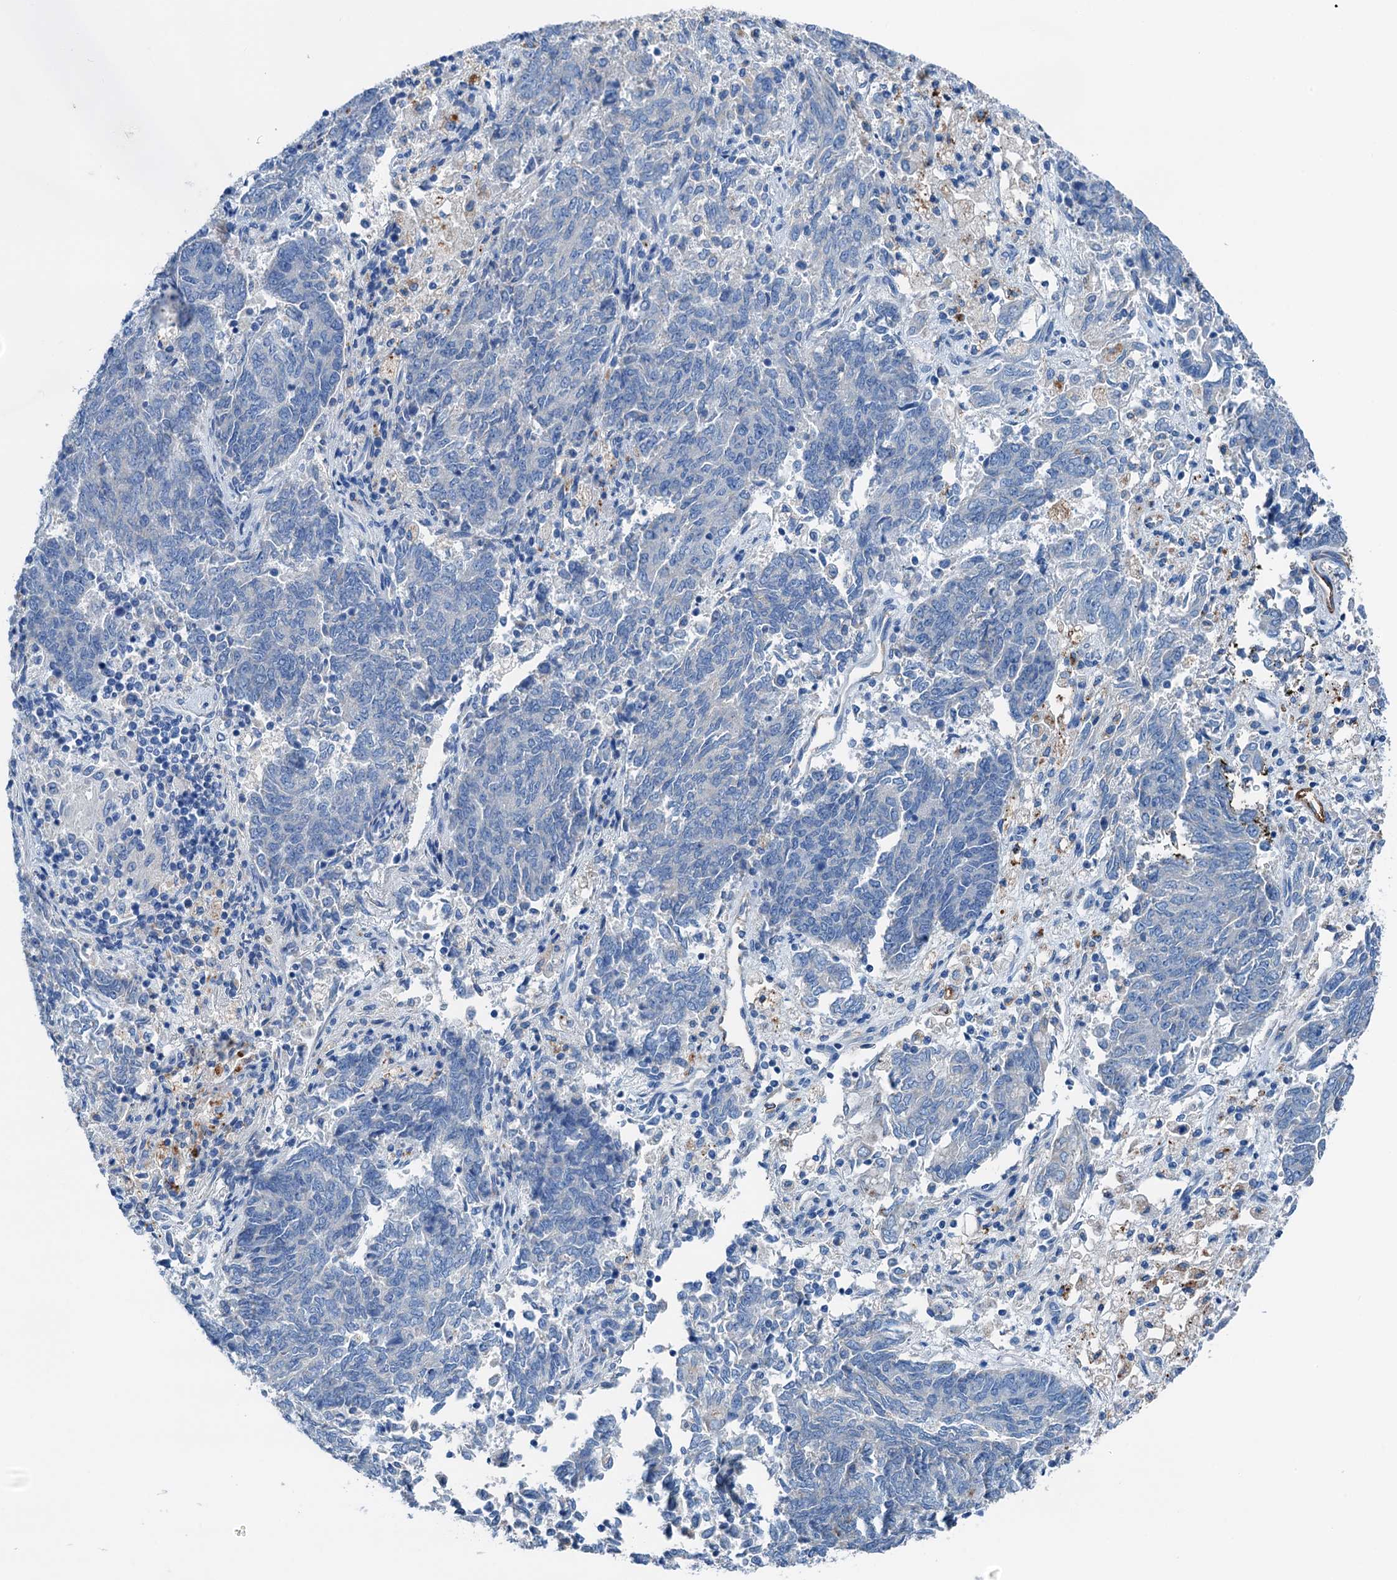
{"staining": {"intensity": "negative", "quantity": "none", "location": "none"}, "tissue": "endometrial cancer", "cell_type": "Tumor cells", "image_type": "cancer", "snomed": [{"axis": "morphology", "description": "Adenocarcinoma, NOS"}, {"axis": "topography", "description": "Endometrium"}], "caption": "Adenocarcinoma (endometrial) was stained to show a protein in brown. There is no significant staining in tumor cells. (DAB IHC with hematoxylin counter stain).", "gene": "C1QTNF4", "patient": {"sex": "female", "age": 80}}